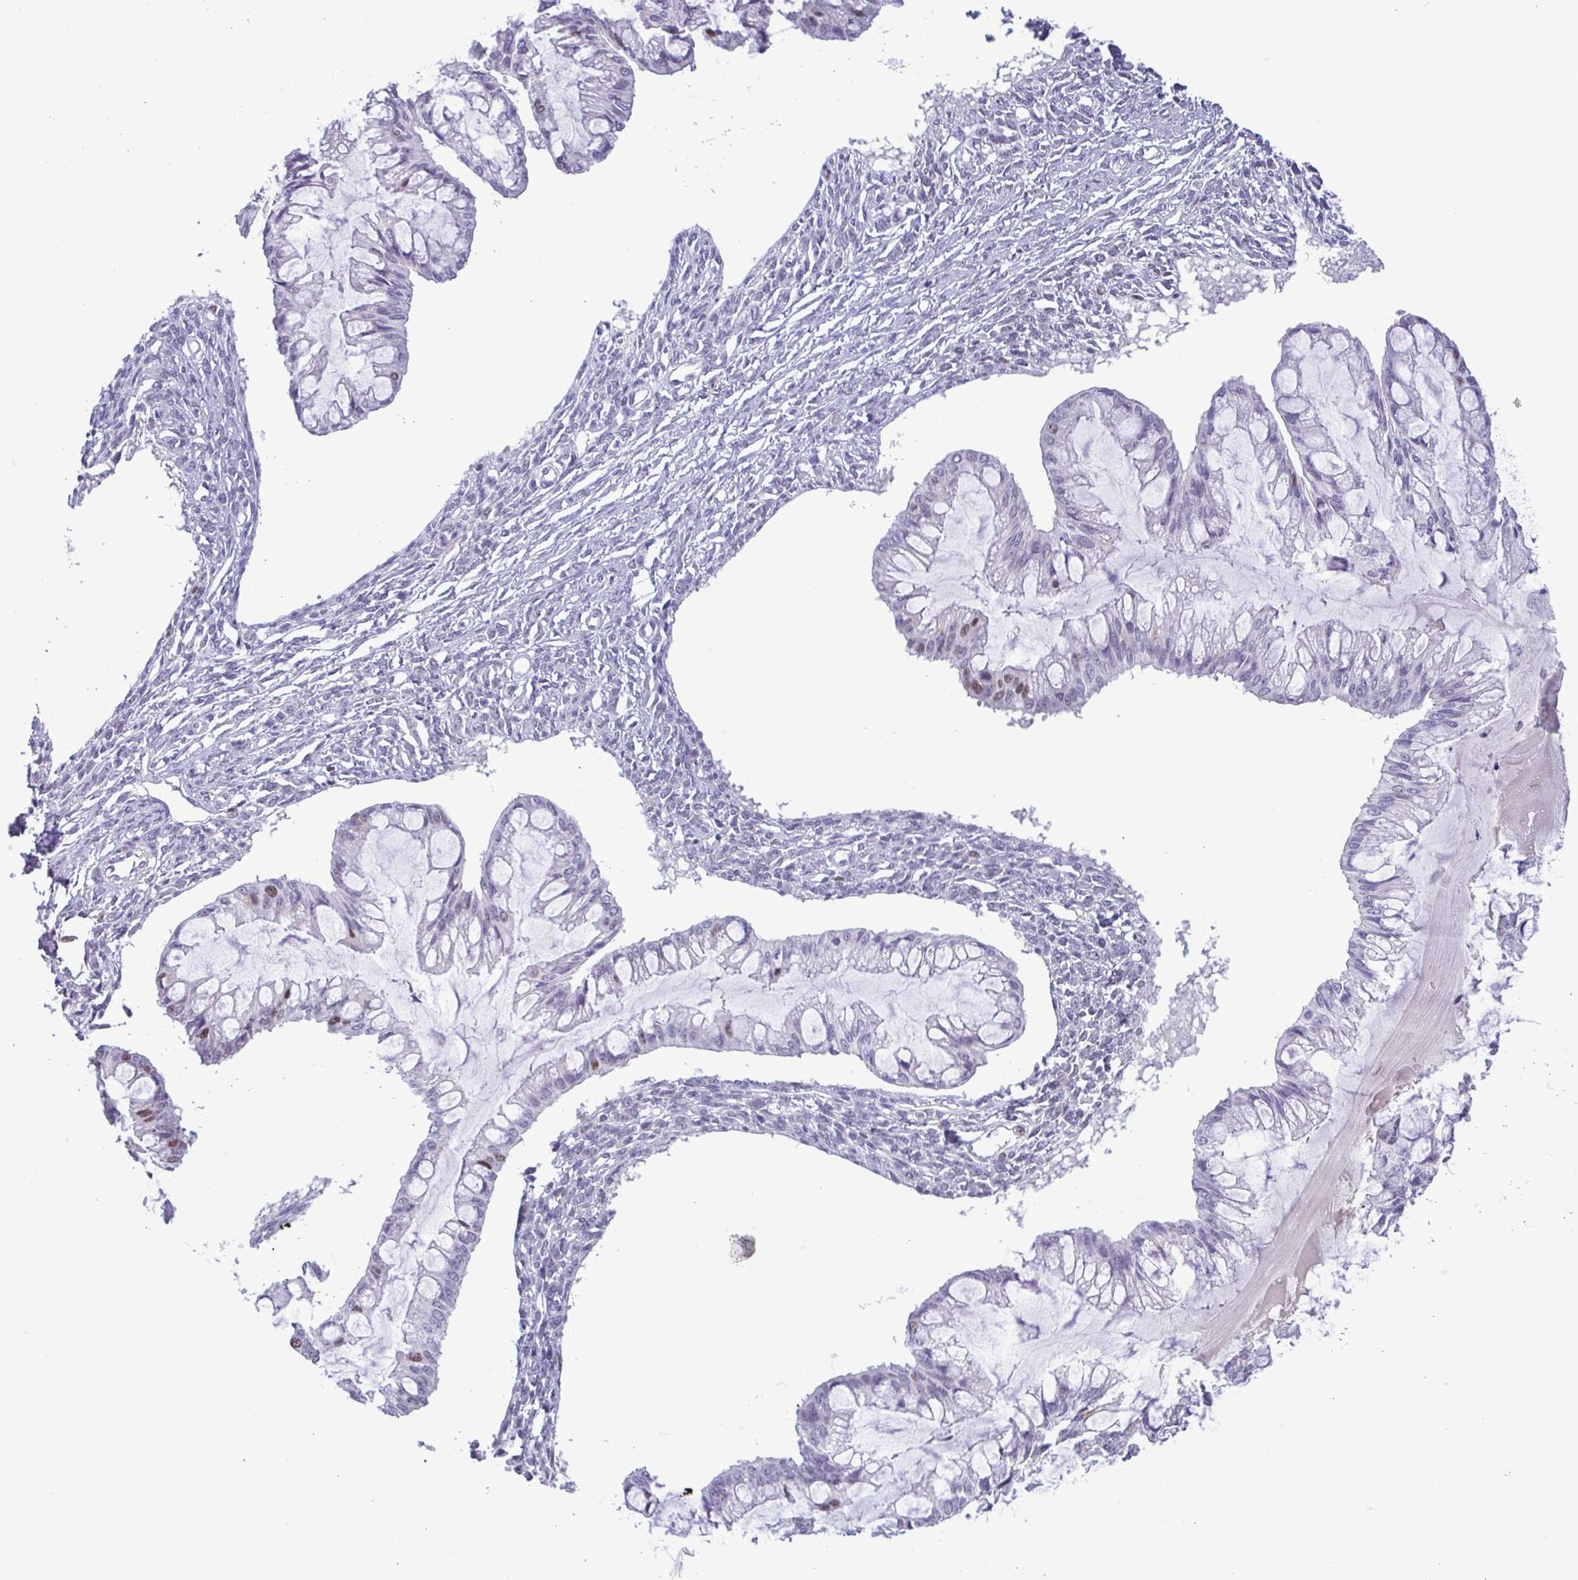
{"staining": {"intensity": "moderate", "quantity": "<25%", "location": "nuclear"}, "tissue": "ovarian cancer", "cell_type": "Tumor cells", "image_type": "cancer", "snomed": [{"axis": "morphology", "description": "Cystadenocarcinoma, mucinous, NOS"}, {"axis": "topography", "description": "Ovary"}], "caption": "This micrograph shows immunohistochemistry staining of mucinous cystadenocarcinoma (ovarian), with low moderate nuclear staining in approximately <25% of tumor cells.", "gene": "TIPIN", "patient": {"sex": "female", "age": 73}}